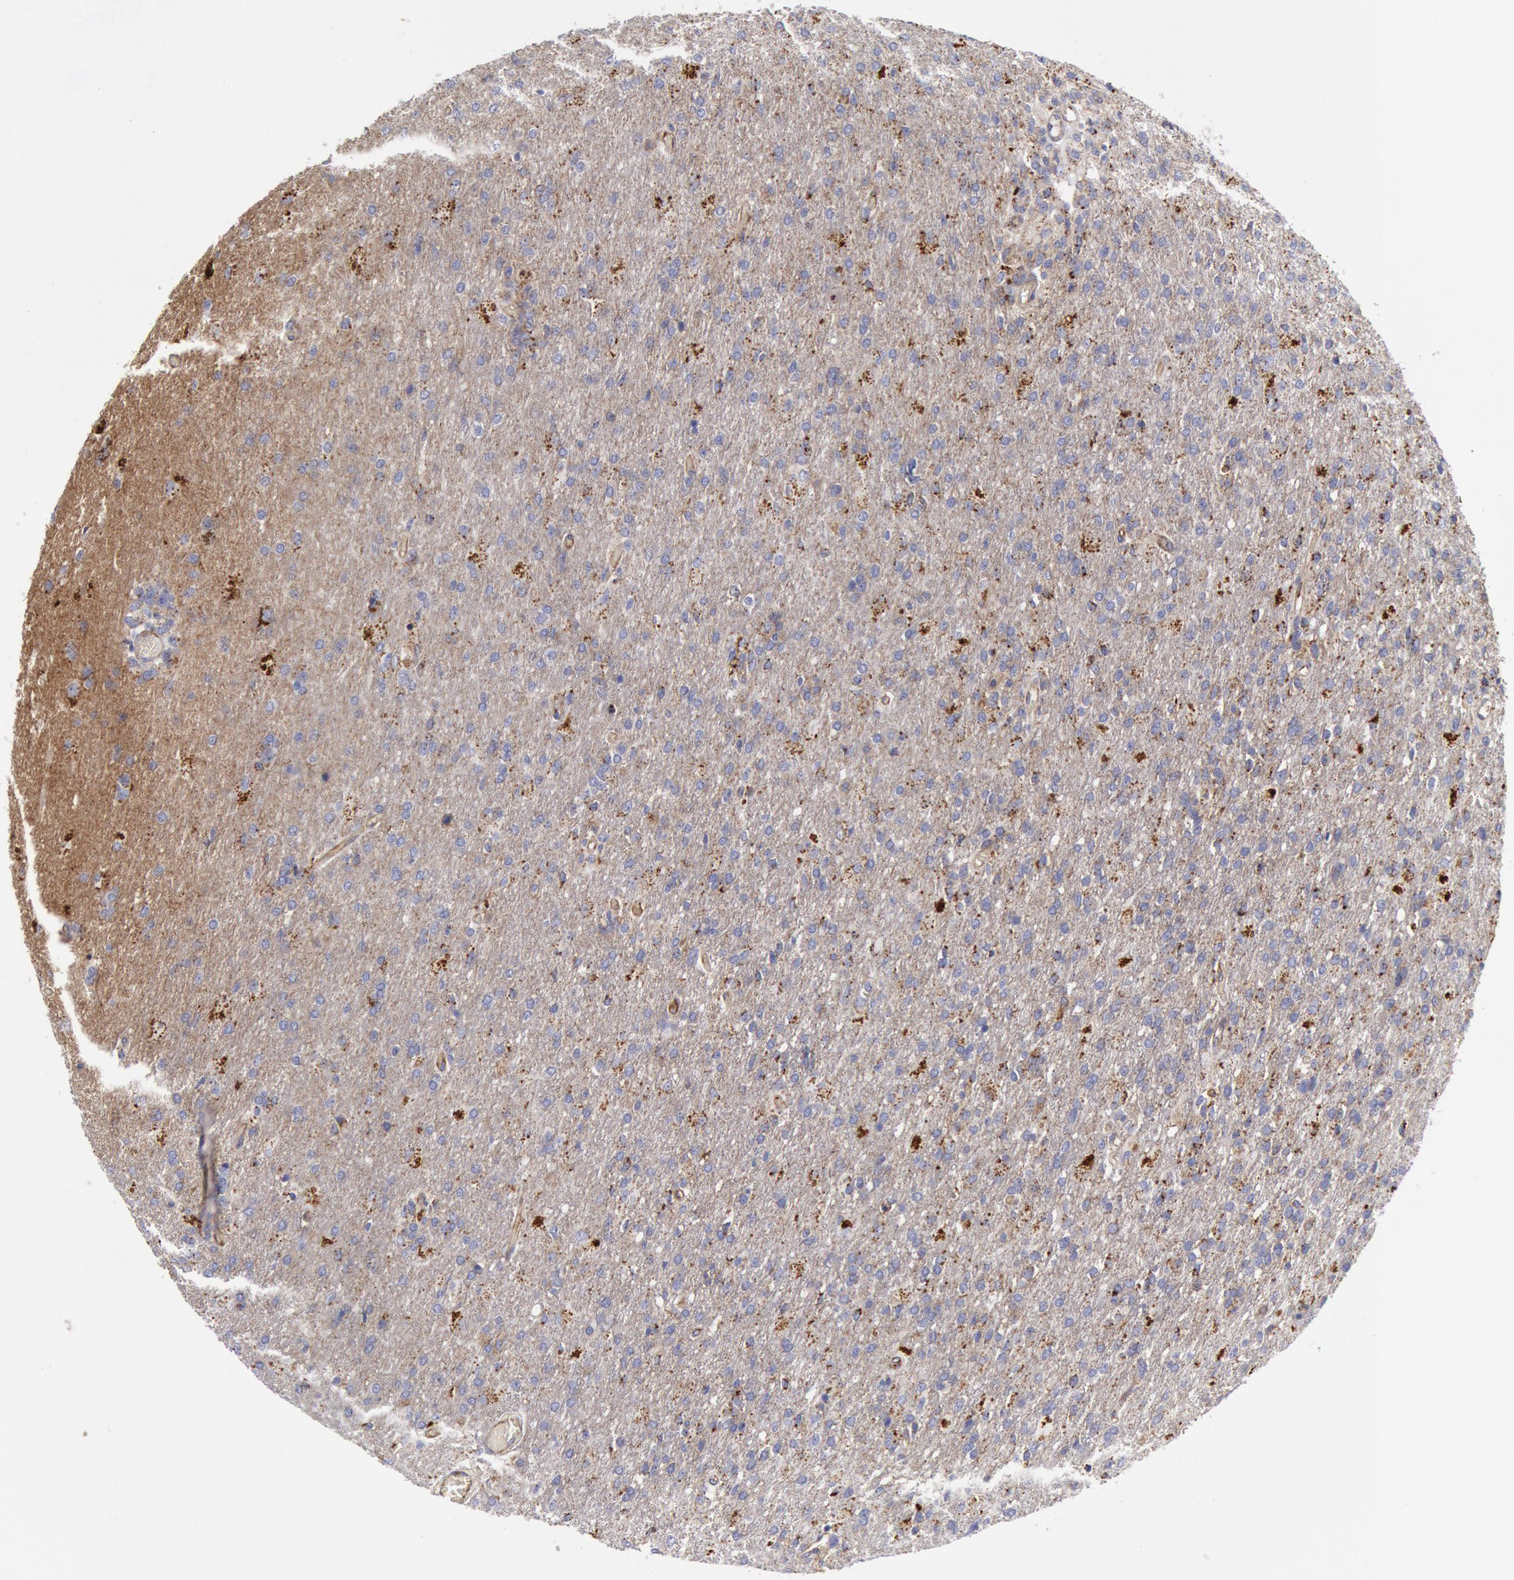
{"staining": {"intensity": "negative", "quantity": "none", "location": "none"}, "tissue": "glioma", "cell_type": "Tumor cells", "image_type": "cancer", "snomed": [{"axis": "morphology", "description": "Glioma, malignant, High grade"}, {"axis": "topography", "description": "Brain"}], "caption": "IHC photomicrograph of neoplastic tissue: human glioma stained with DAB displays no significant protein expression in tumor cells. (DAB IHC, high magnification).", "gene": "FLOT1", "patient": {"sex": "male", "age": 68}}